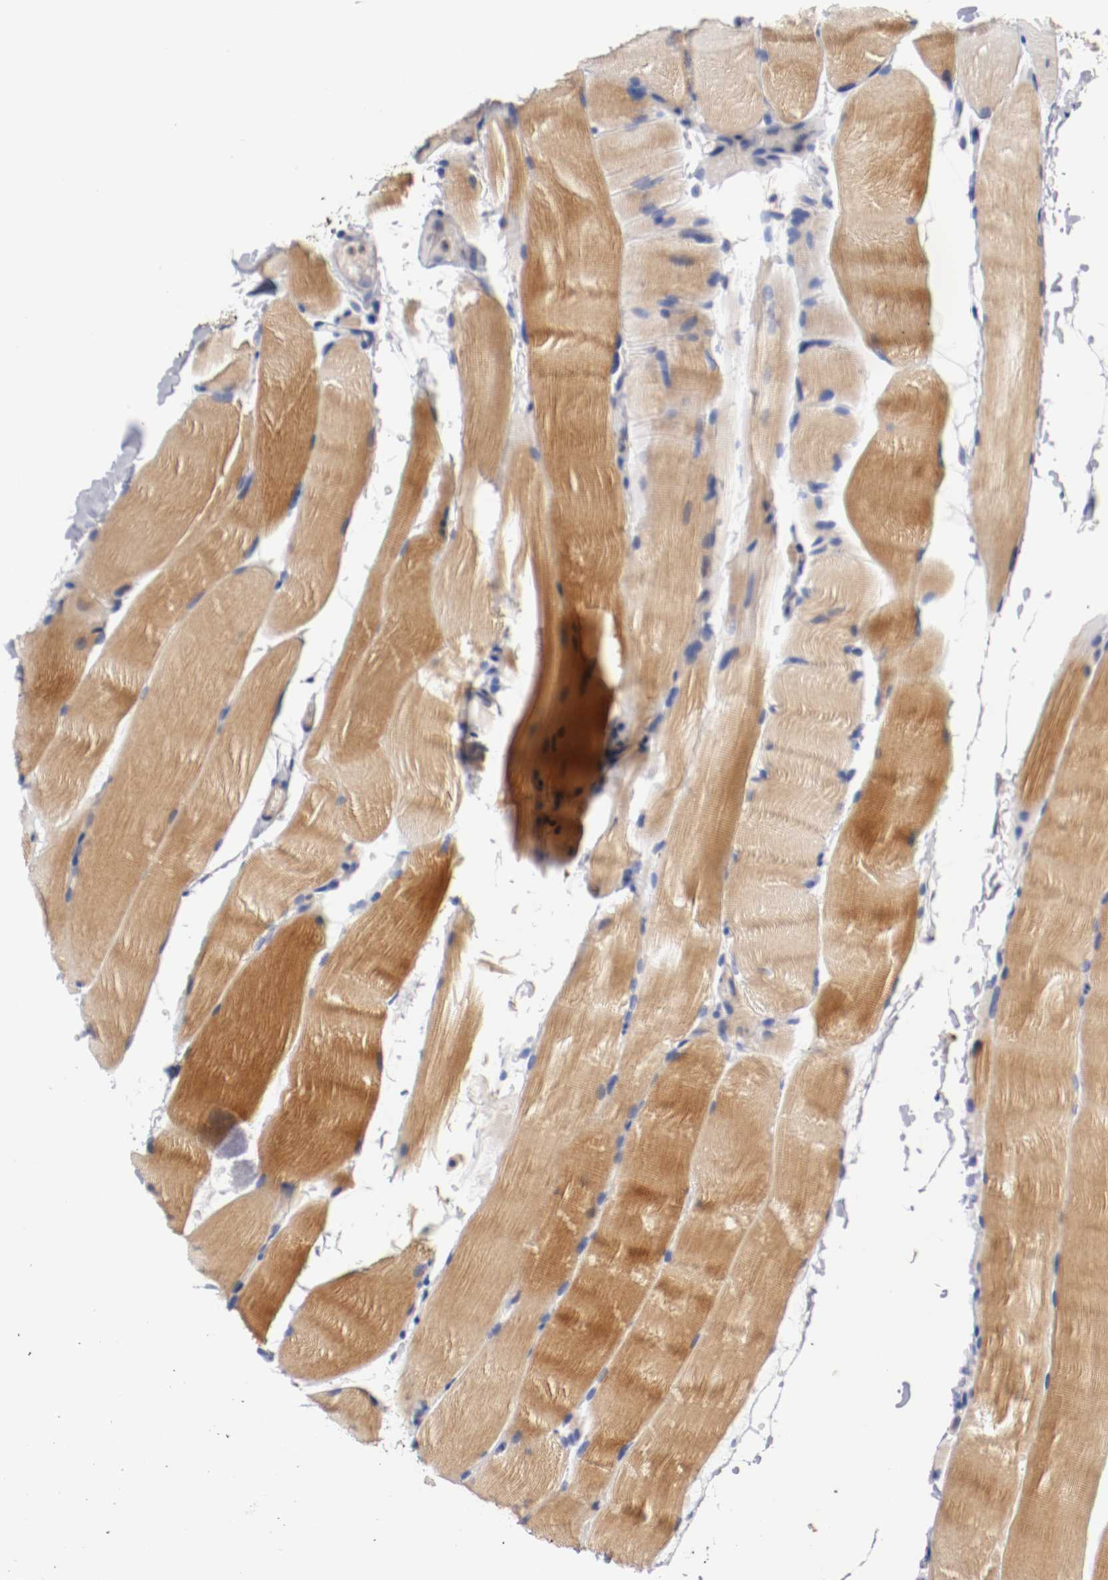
{"staining": {"intensity": "strong", "quantity": "25%-75%", "location": "cytoplasmic/membranous"}, "tissue": "skeletal muscle", "cell_type": "Myocytes", "image_type": "normal", "snomed": [{"axis": "morphology", "description": "Normal tissue, NOS"}, {"axis": "topography", "description": "Skeletal muscle"}, {"axis": "topography", "description": "Parathyroid gland"}], "caption": "Immunohistochemical staining of benign skeletal muscle displays 25%-75% levels of strong cytoplasmic/membranous protein expression in approximately 25%-75% of myocytes.", "gene": "SEMA5A", "patient": {"sex": "female", "age": 37}}